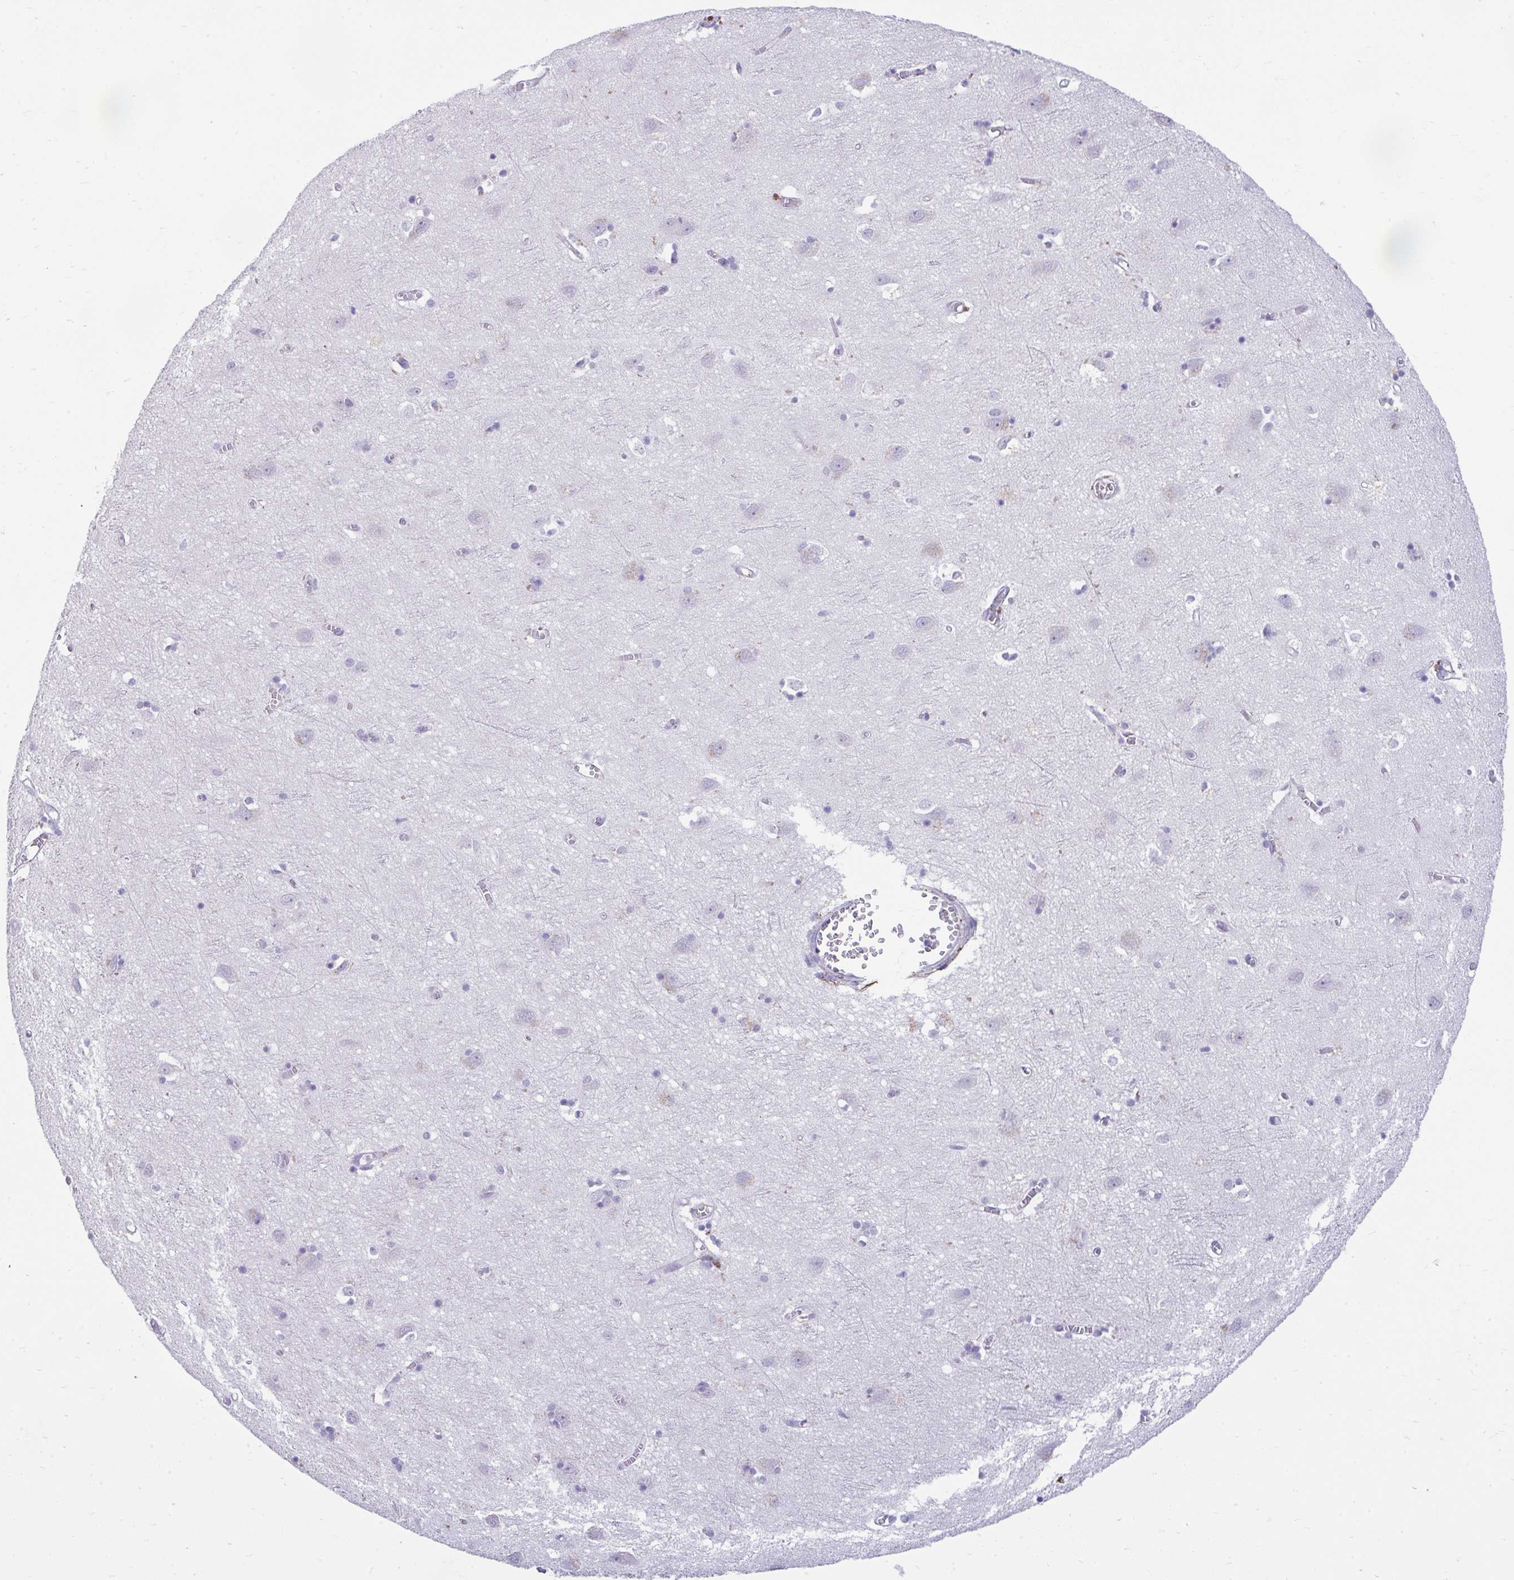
{"staining": {"intensity": "negative", "quantity": "none", "location": "none"}, "tissue": "cerebral cortex", "cell_type": "Endothelial cells", "image_type": "normal", "snomed": [{"axis": "morphology", "description": "Normal tissue, NOS"}, {"axis": "topography", "description": "Cerebral cortex"}], "caption": "IHC of benign human cerebral cortex shows no positivity in endothelial cells. (DAB (3,3'-diaminobenzidine) immunohistochemistry visualized using brightfield microscopy, high magnification).", "gene": "PIGZ", "patient": {"sex": "male", "age": 70}}